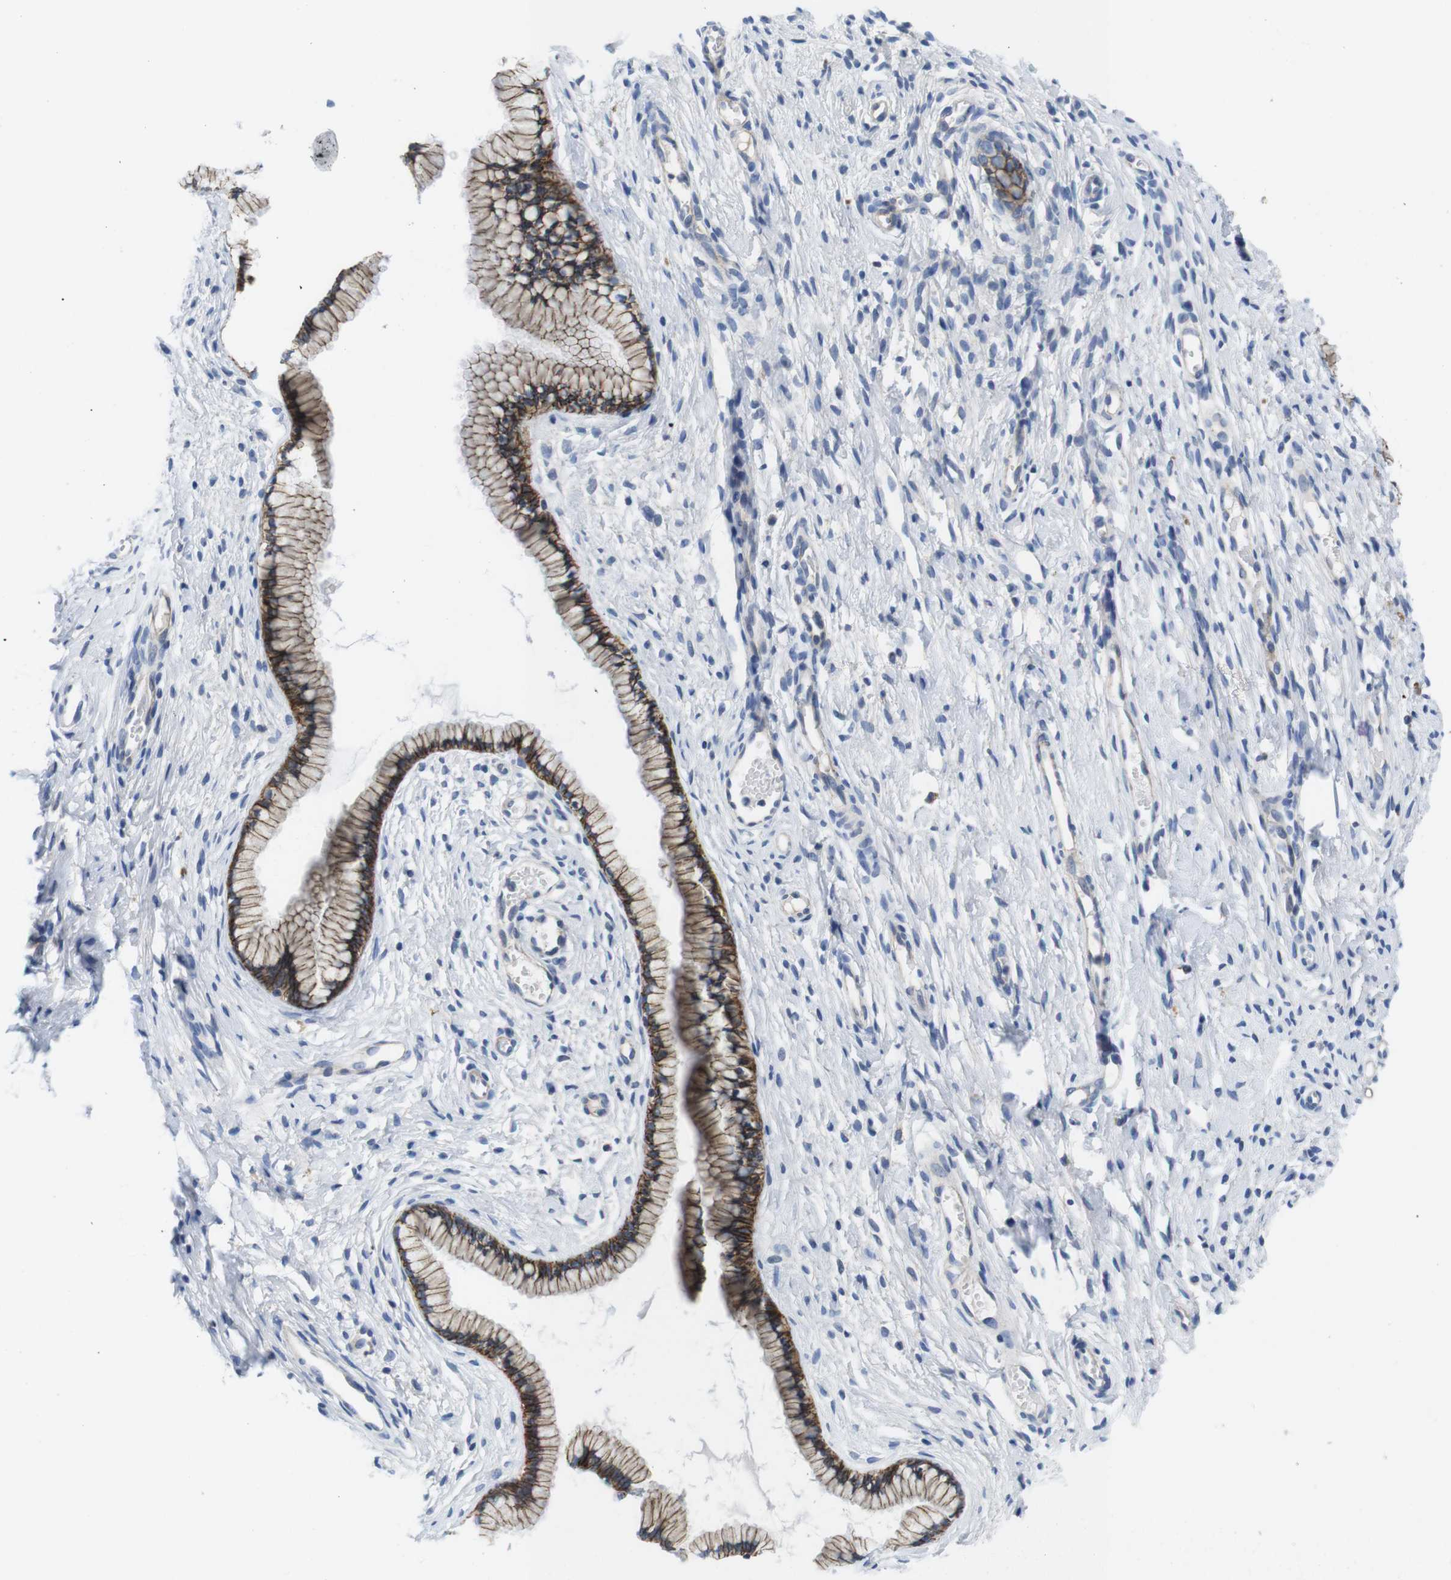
{"staining": {"intensity": "moderate", "quantity": ">75%", "location": "cytoplasmic/membranous"}, "tissue": "cervix", "cell_type": "Glandular cells", "image_type": "normal", "snomed": [{"axis": "morphology", "description": "Normal tissue, NOS"}, {"axis": "topography", "description": "Cervix"}], "caption": "An immunohistochemistry (IHC) micrograph of unremarkable tissue is shown. Protein staining in brown shows moderate cytoplasmic/membranous positivity in cervix within glandular cells. (brown staining indicates protein expression, while blue staining denotes nuclei).", "gene": "SCRIB", "patient": {"sex": "female", "age": 65}}